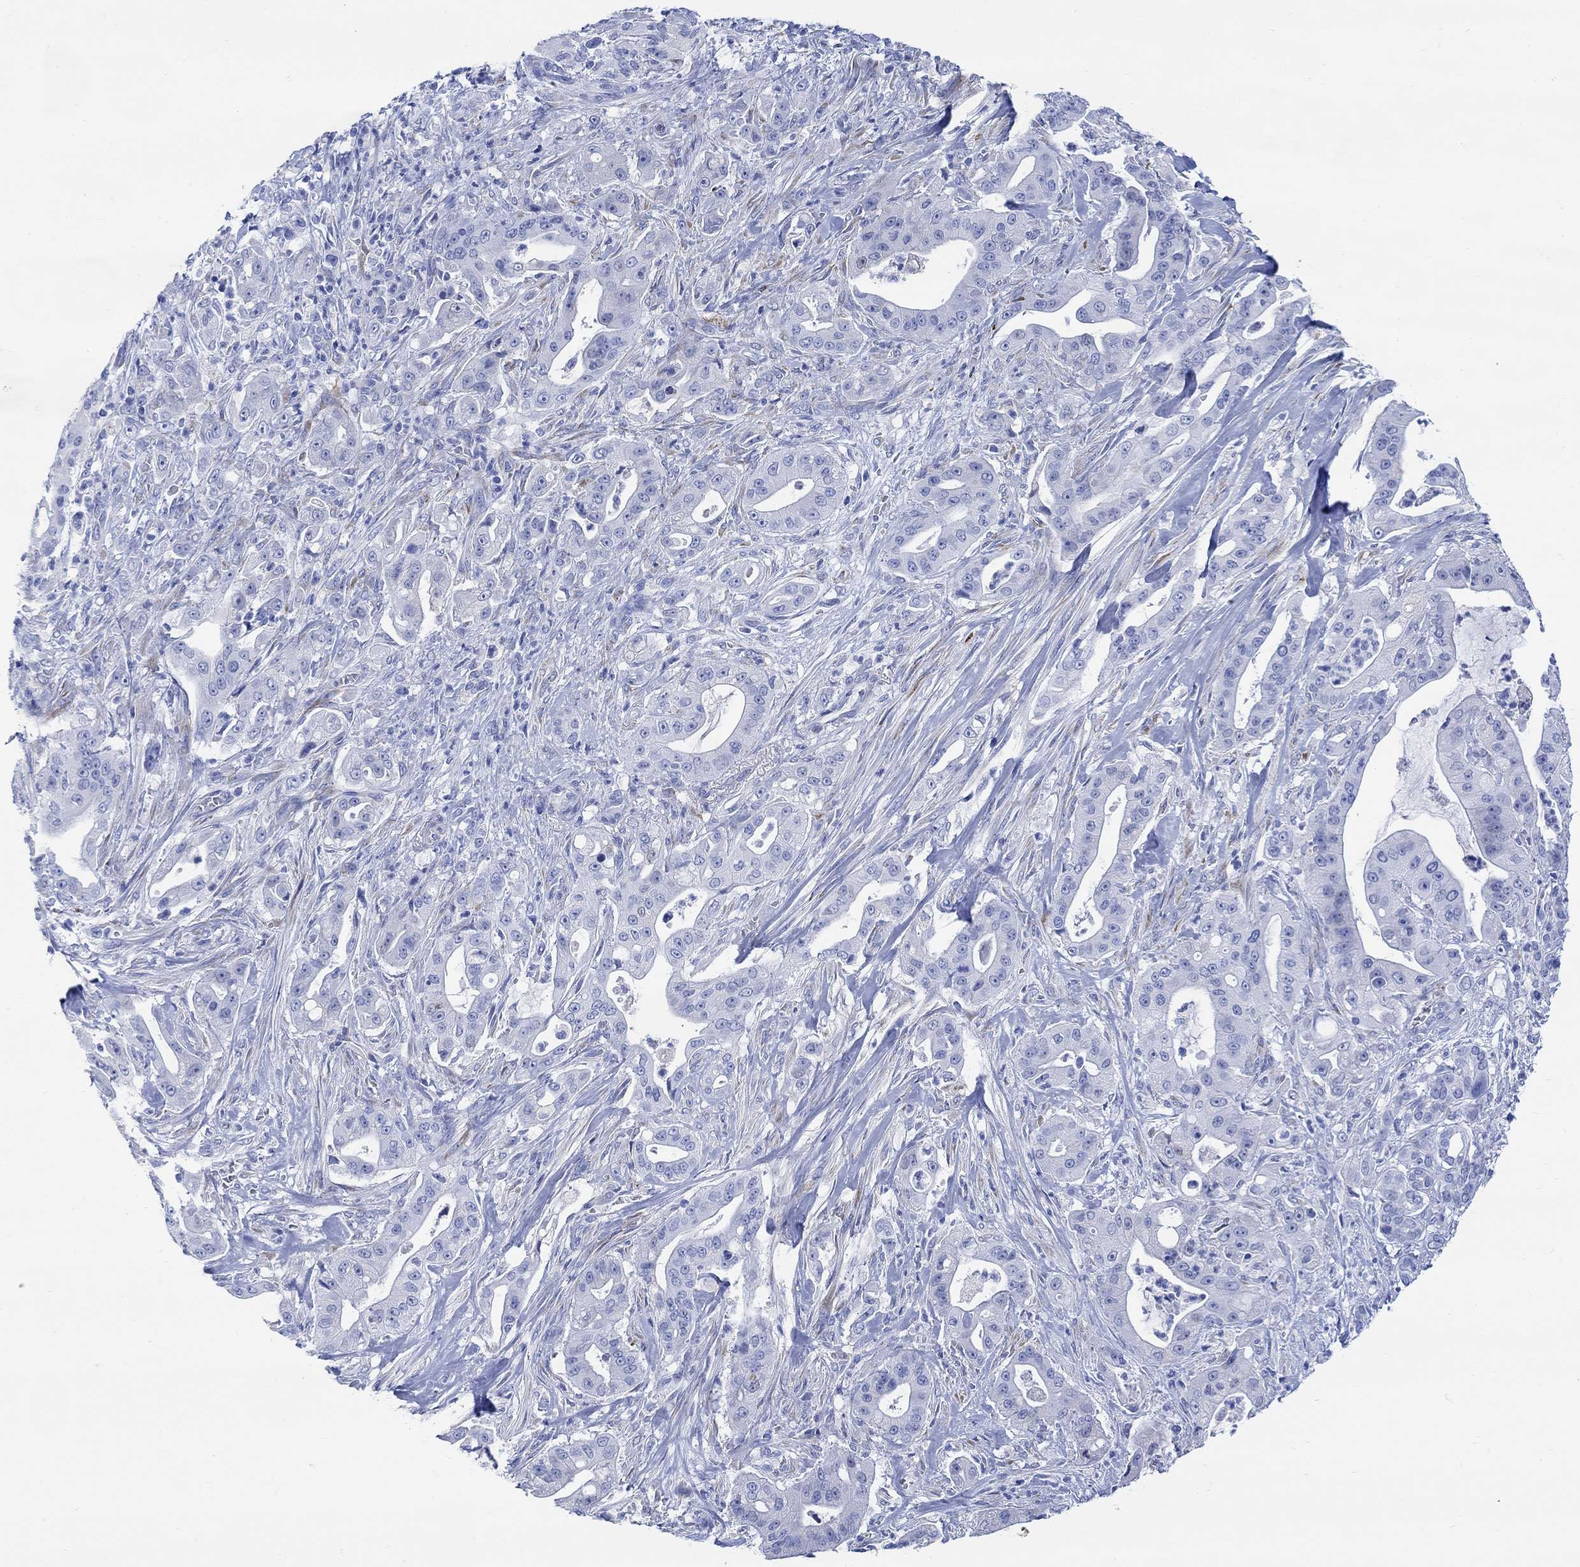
{"staining": {"intensity": "negative", "quantity": "none", "location": "none"}, "tissue": "pancreatic cancer", "cell_type": "Tumor cells", "image_type": "cancer", "snomed": [{"axis": "morphology", "description": "Normal tissue, NOS"}, {"axis": "morphology", "description": "Inflammation, NOS"}, {"axis": "morphology", "description": "Adenocarcinoma, NOS"}, {"axis": "topography", "description": "Pancreas"}], "caption": "High magnification brightfield microscopy of adenocarcinoma (pancreatic) stained with DAB (brown) and counterstained with hematoxylin (blue): tumor cells show no significant staining.", "gene": "MYL1", "patient": {"sex": "male", "age": 57}}